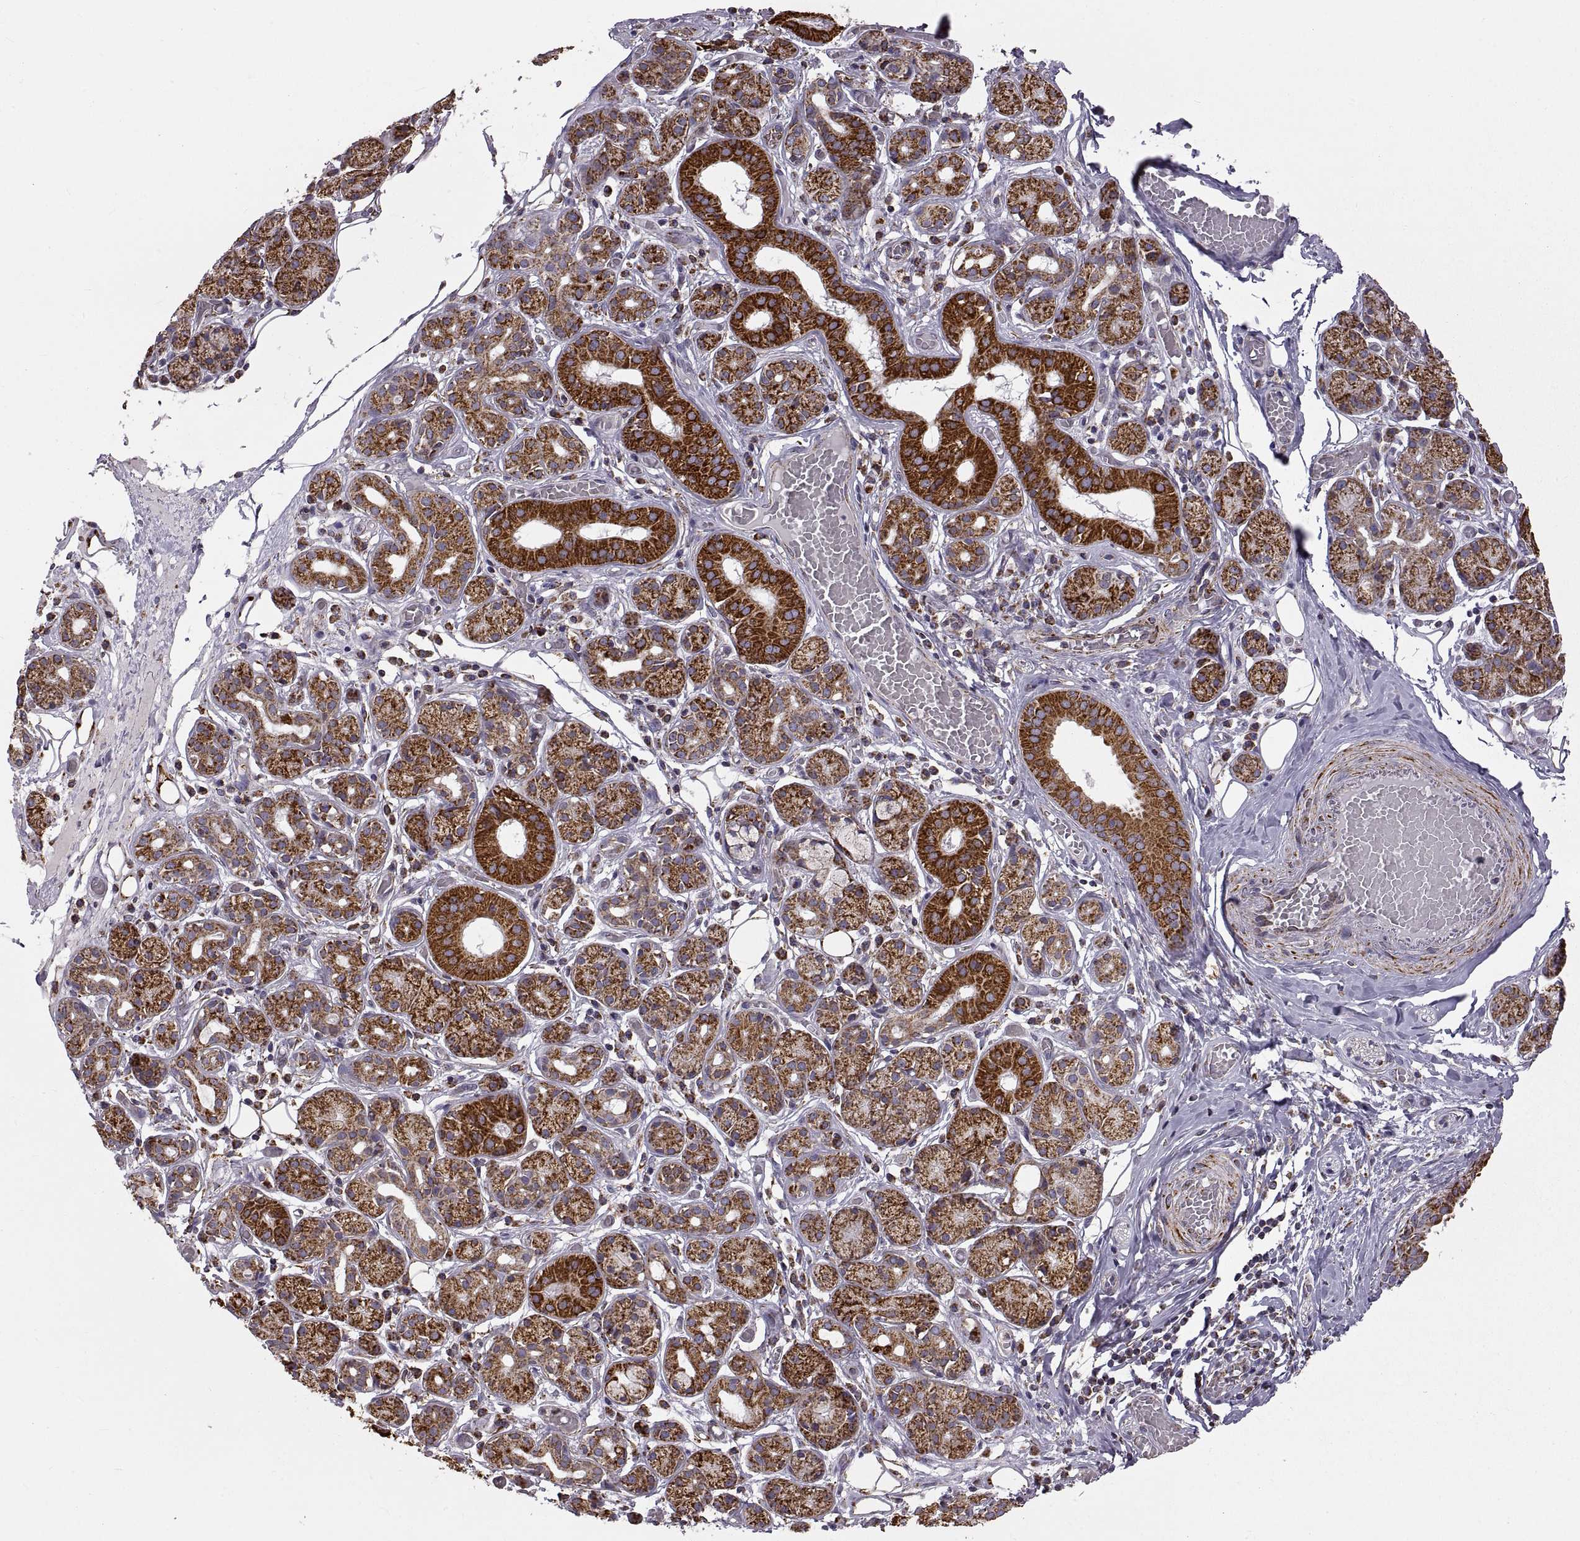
{"staining": {"intensity": "strong", "quantity": ">75%", "location": "cytoplasmic/membranous"}, "tissue": "salivary gland", "cell_type": "Glandular cells", "image_type": "normal", "snomed": [{"axis": "morphology", "description": "Normal tissue, NOS"}, {"axis": "topography", "description": "Salivary gland"}, {"axis": "topography", "description": "Peripheral nerve tissue"}], "caption": "Strong cytoplasmic/membranous positivity is appreciated in about >75% of glandular cells in unremarkable salivary gland.", "gene": "ARSD", "patient": {"sex": "male", "age": 71}}